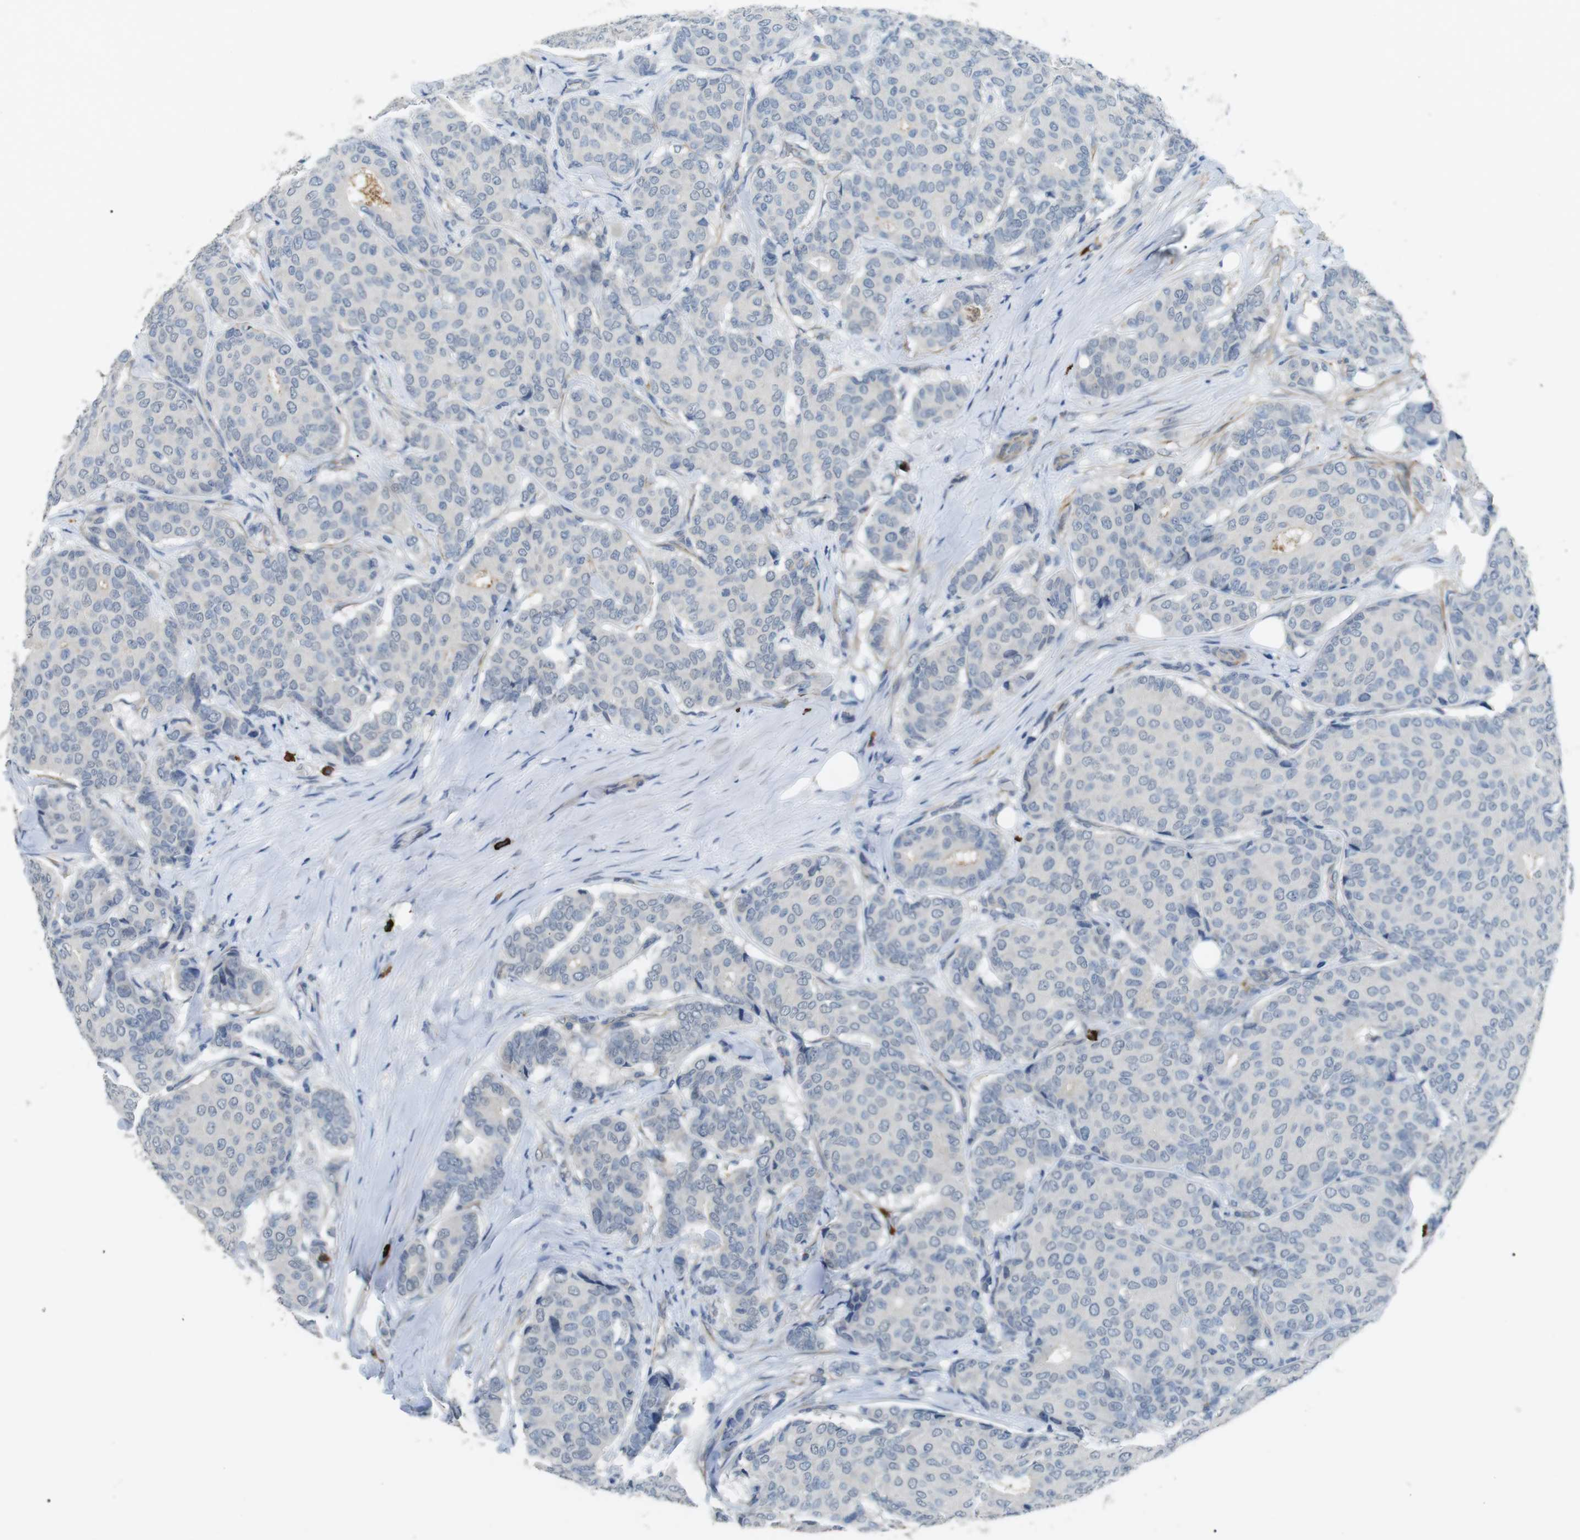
{"staining": {"intensity": "negative", "quantity": "none", "location": "none"}, "tissue": "breast cancer", "cell_type": "Tumor cells", "image_type": "cancer", "snomed": [{"axis": "morphology", "description": "Duct carcinoma"}, {"axis": "topography", "description": "Breast"}], "caption": "A histopathology image of human breast cancer (invasive ductal carcinoma) is negative for staining in tumor cells.", "gene": "GZMM", "patient": {"sex": "female", "age": 75}}